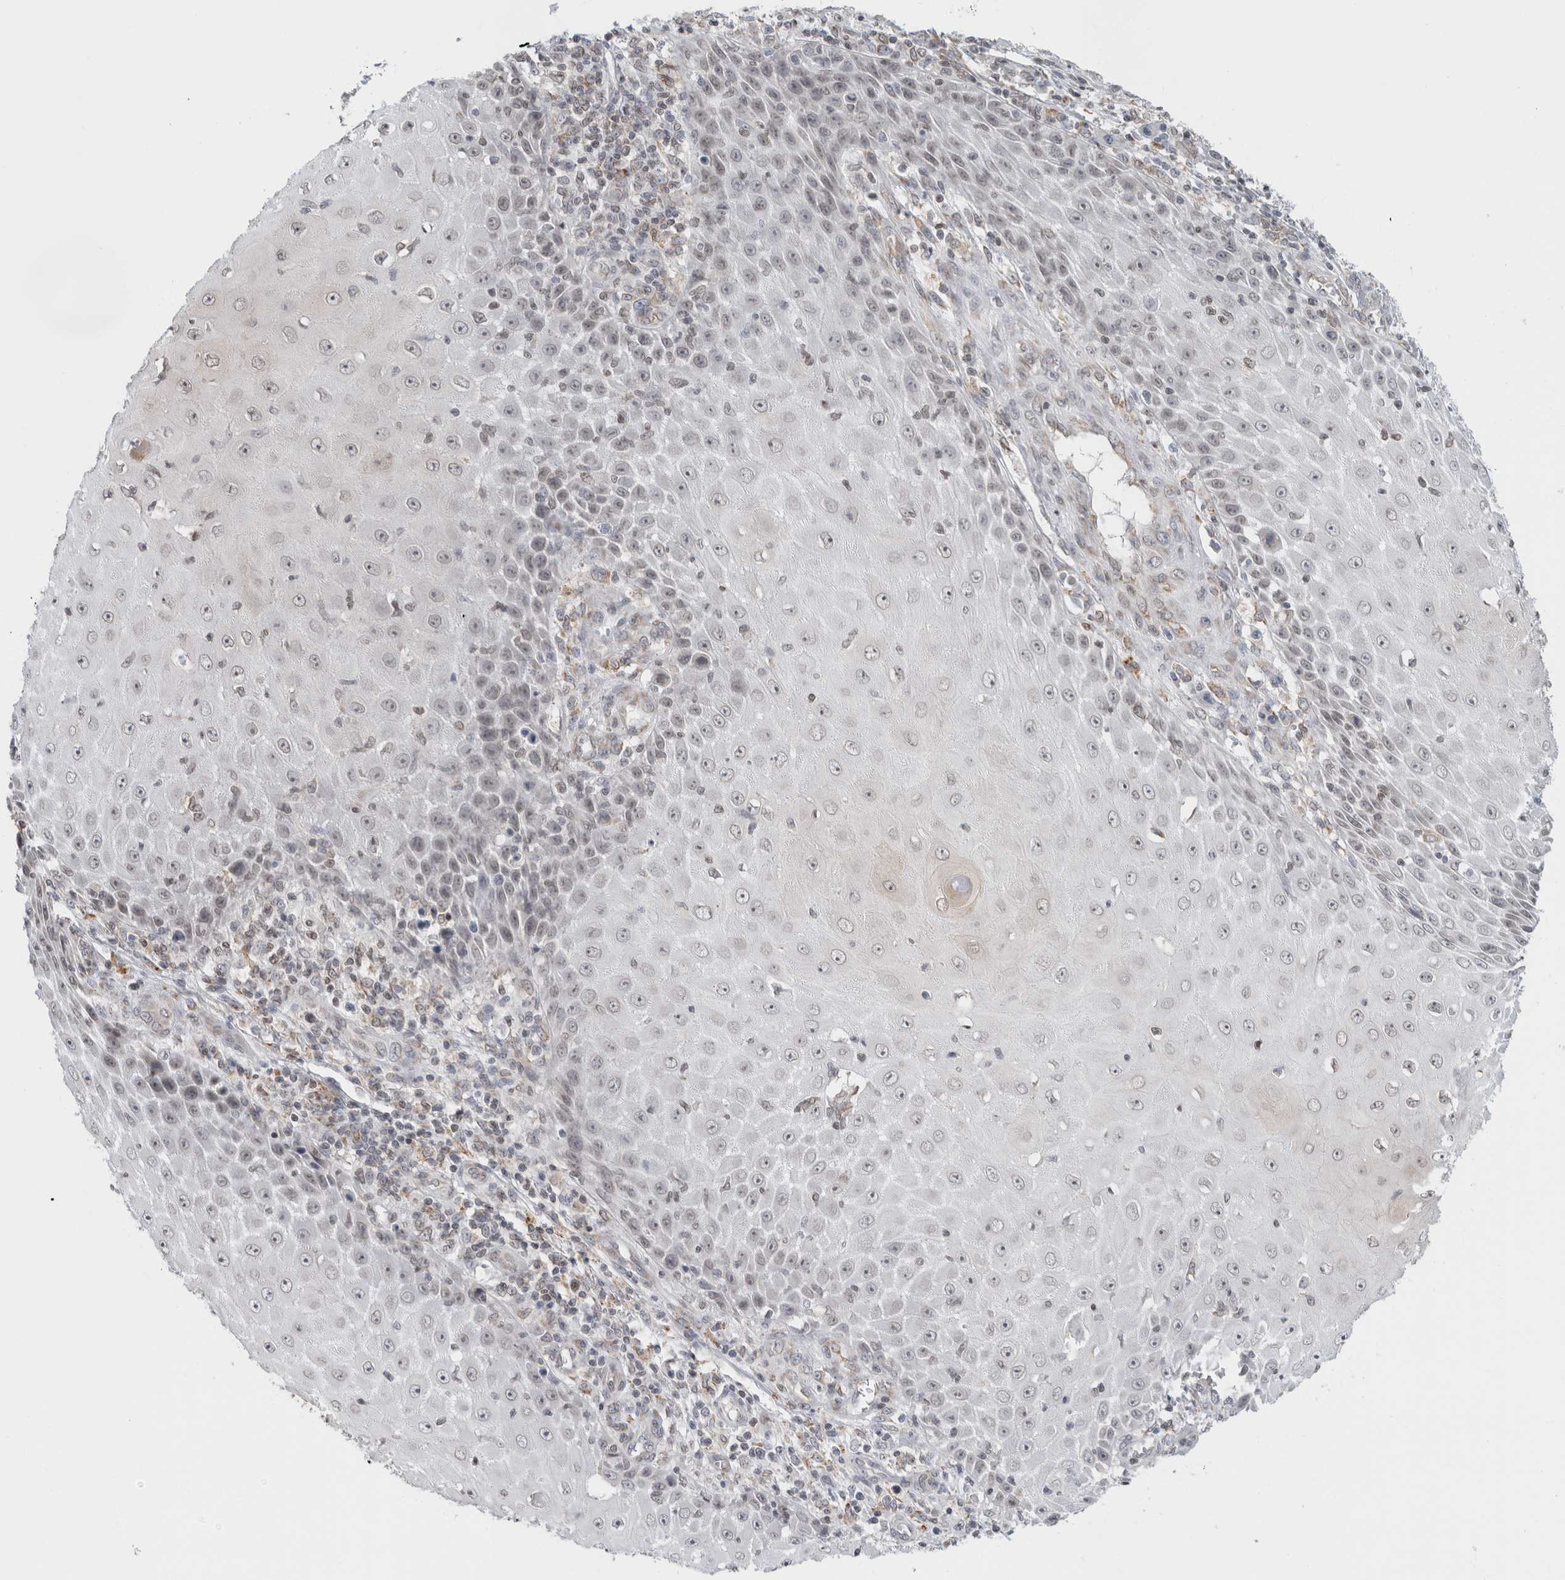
{"staining": {"intensity": "weak", "quantity": "<25%", "location": "nuclear"}, "tissue": "skin cancer", "cell_type": "Tumor cells", "image_type": "cancer", "snomed": [{"axis": "morphology", "description": "Squamous cell carcinoma, NOS"}, {"axis": "topography", "description": "Skin"}], "caption": "Squamous cell carcinoma (skin) was stained to show a protein in brown. There is no significant staining in tumor cells. (DAB IHC with hematoxylin counter stain).", "gene": "RBMX2", "patient": {"sex": "female", "age": 73}}